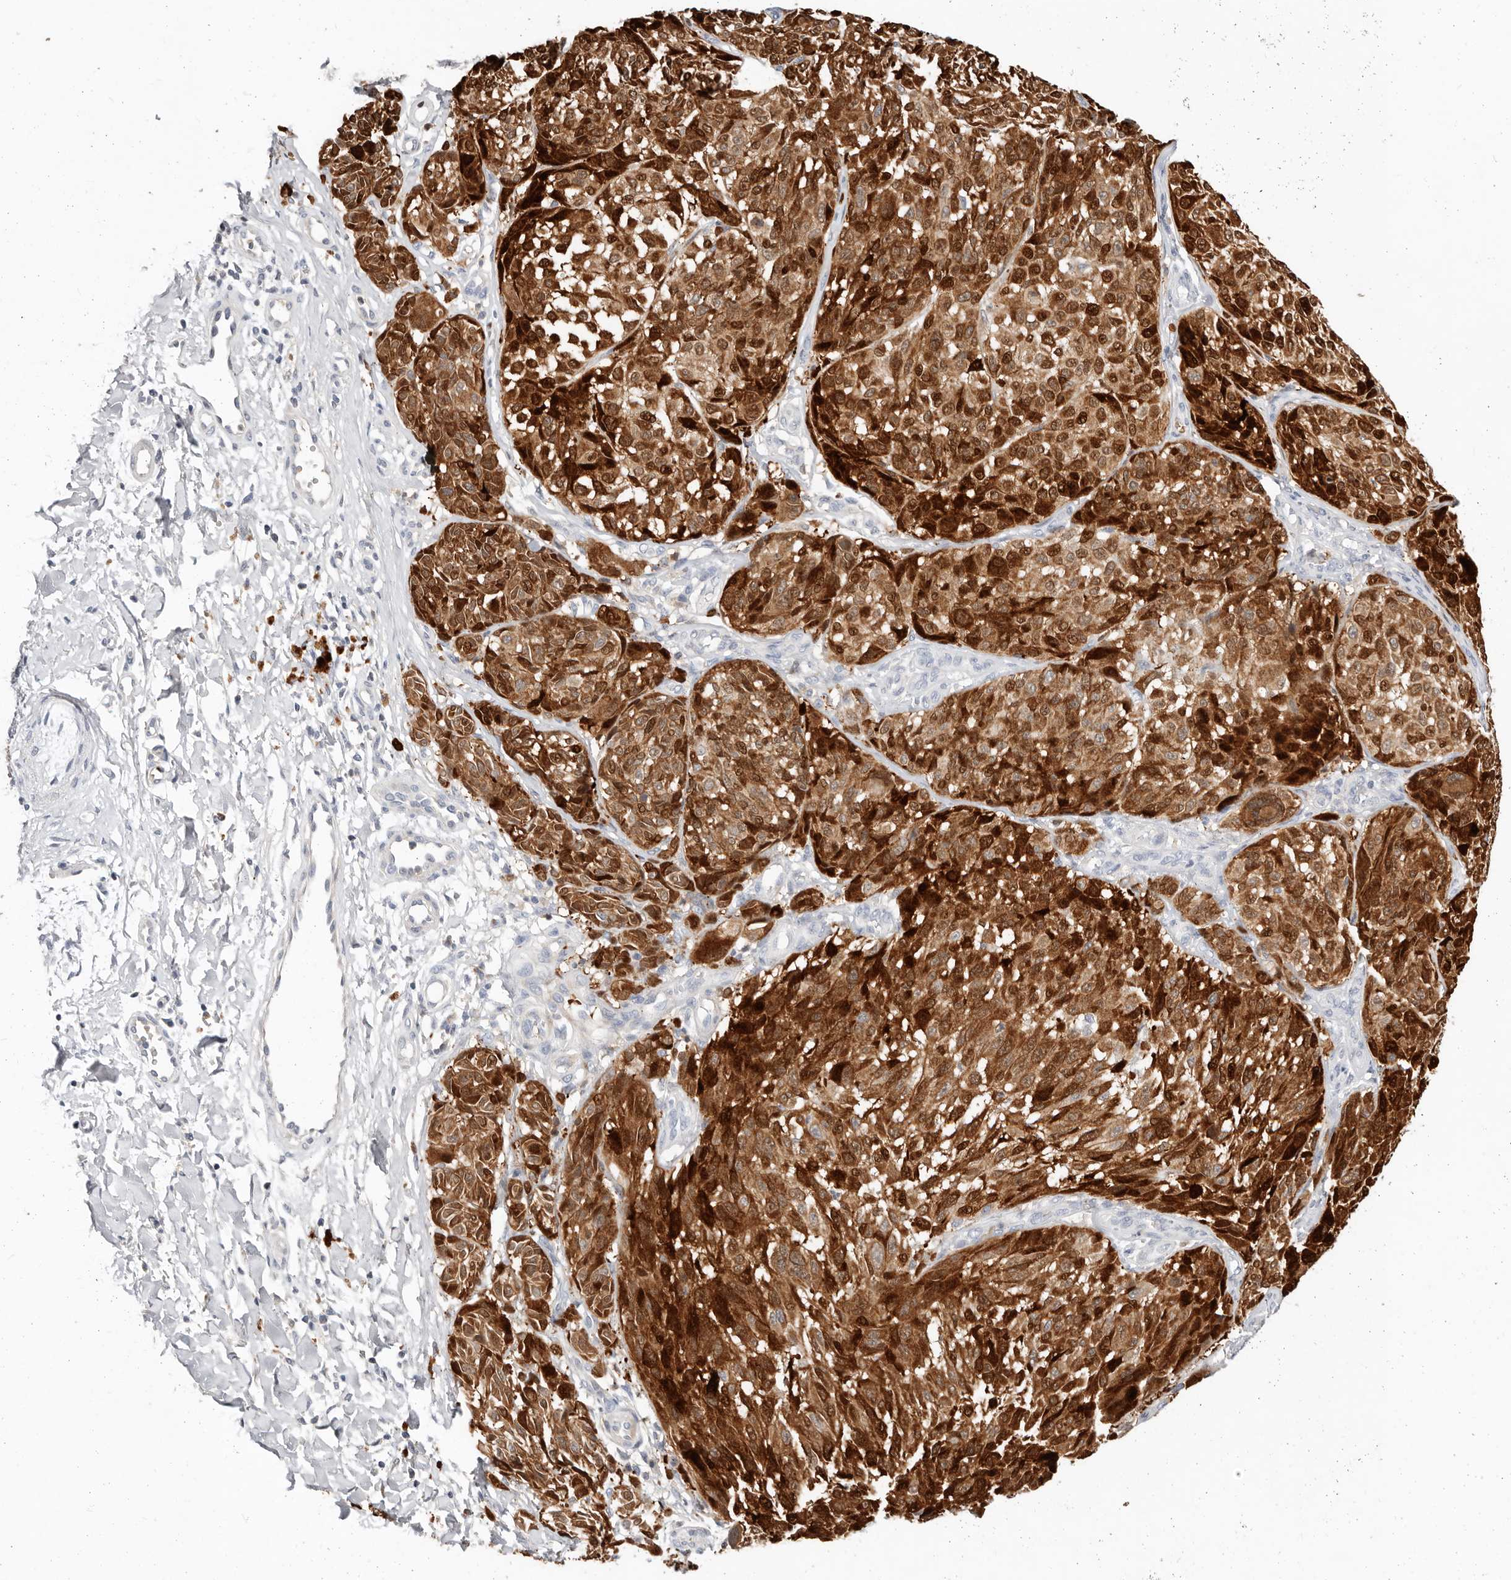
{"staining": {"intensity": "strong", "quantity": ">75%", "location": "cytoplasmic/membranous,nuclear"}, "tissue": "melanoma", "cell_type": "Tumor cells", "image_type": "cancer", "snomed": [{"axis": "morphology", "description": "Malignant melanoma, NOS"}, {"axis": "topography", "description": "Skin"}], "caption": "Human melanoma stained with a brown dye exhibits strong cytoplasmic/membranous and nuclear positive staining in about >75% of tumor cells.", "gene": "TMEM63B", "patient": {"sex": "male", "age": 83}}